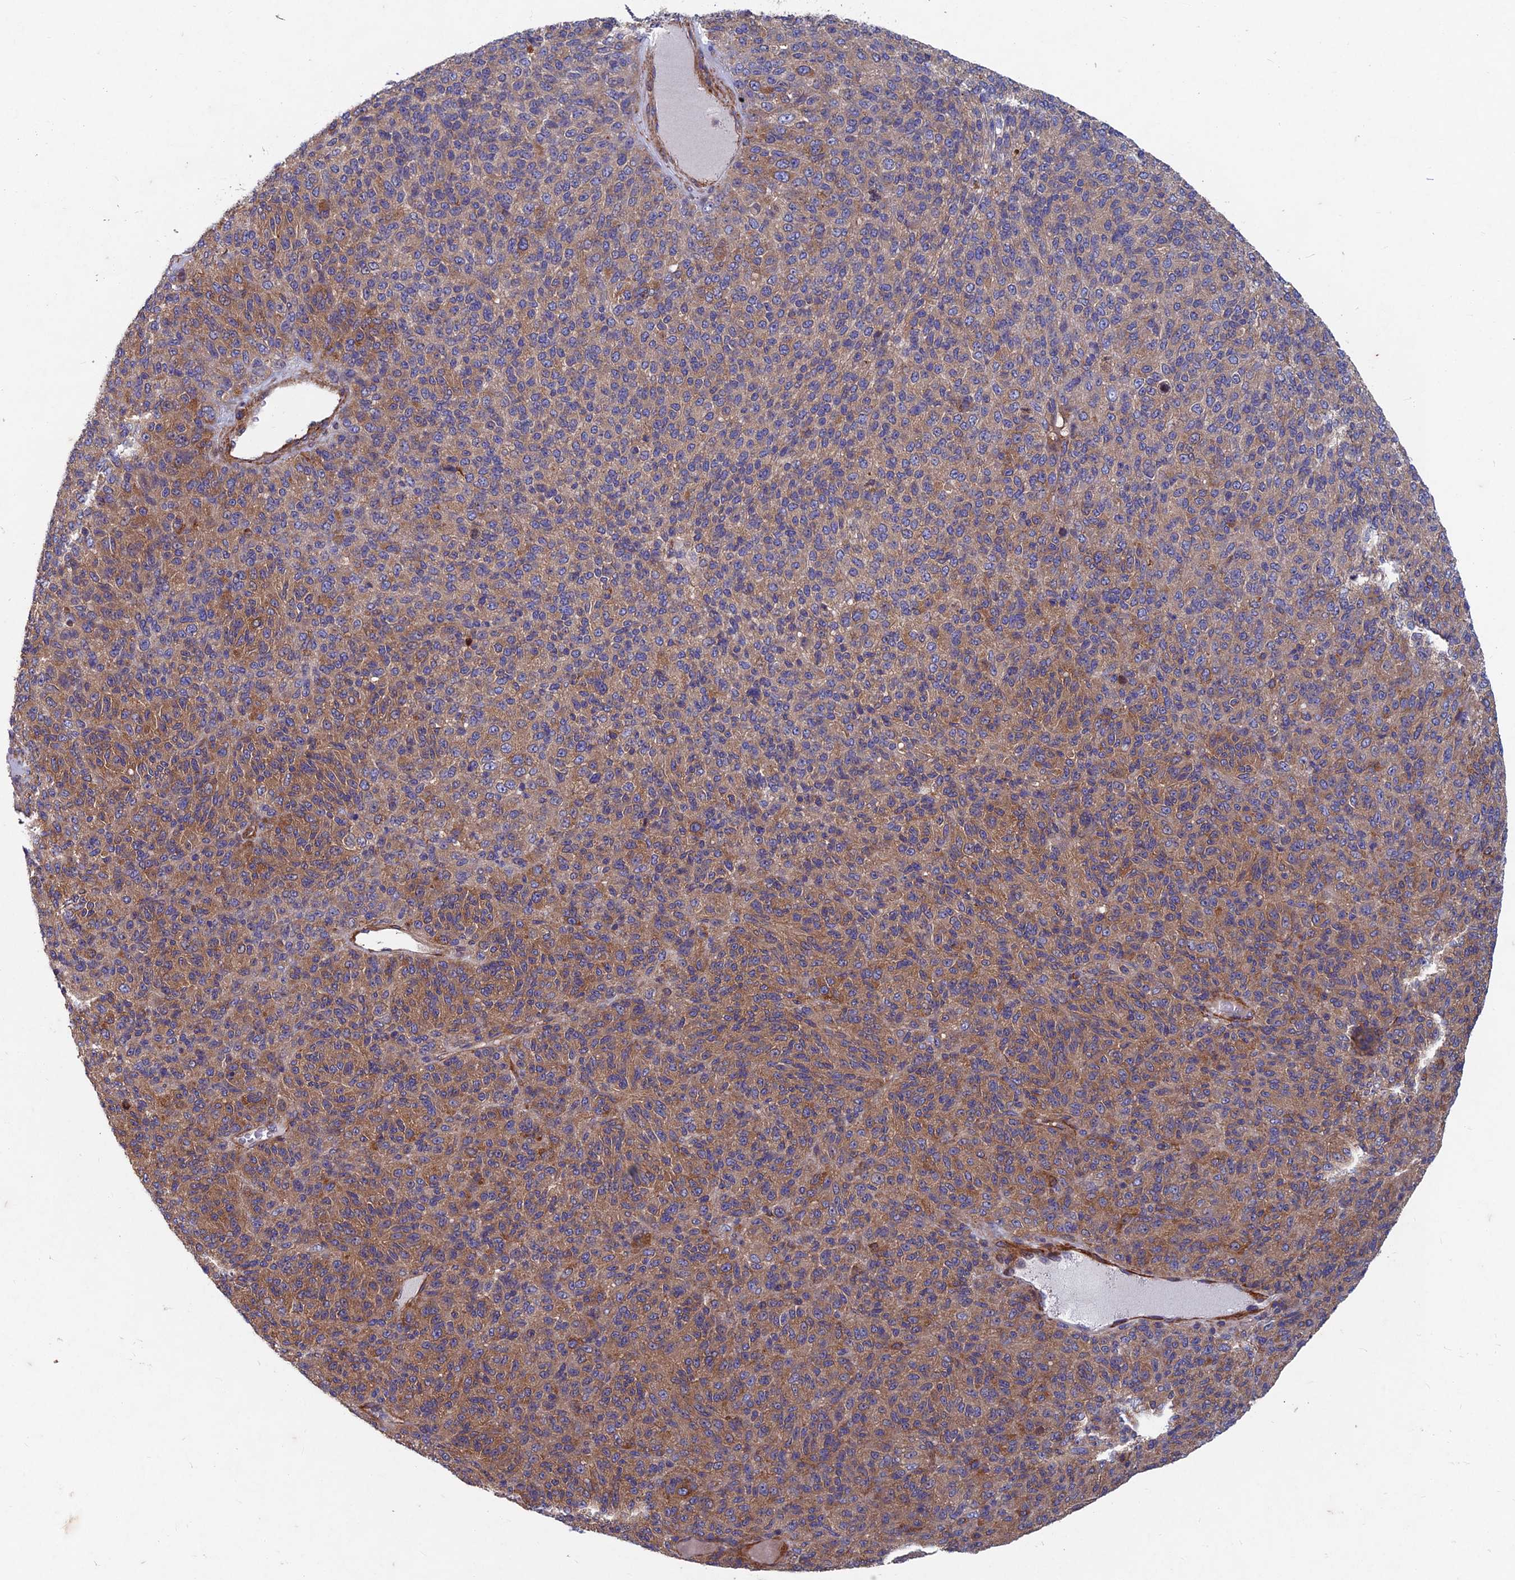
{"staining": {"intensity": "moderate", "quantity": ">75%", "location": "cytoplasmic/membranous"}, "tissue": "melanoma", "cell_type": "Tumor cells", "image_type": "cancer", "snomed": [{"axis": "morphology", "description": "Malignant melanoma, Metastatic site"}, {"axis": "topography", "description": "Brain"}], "caption": "IHC (DAB) staining of human melanoma shows moderate cytoplasmic/membranous protein staining in about >75% of tumor cells.", "gene": "NCAPG", "patient": {"sex": "female", "age": 56}}